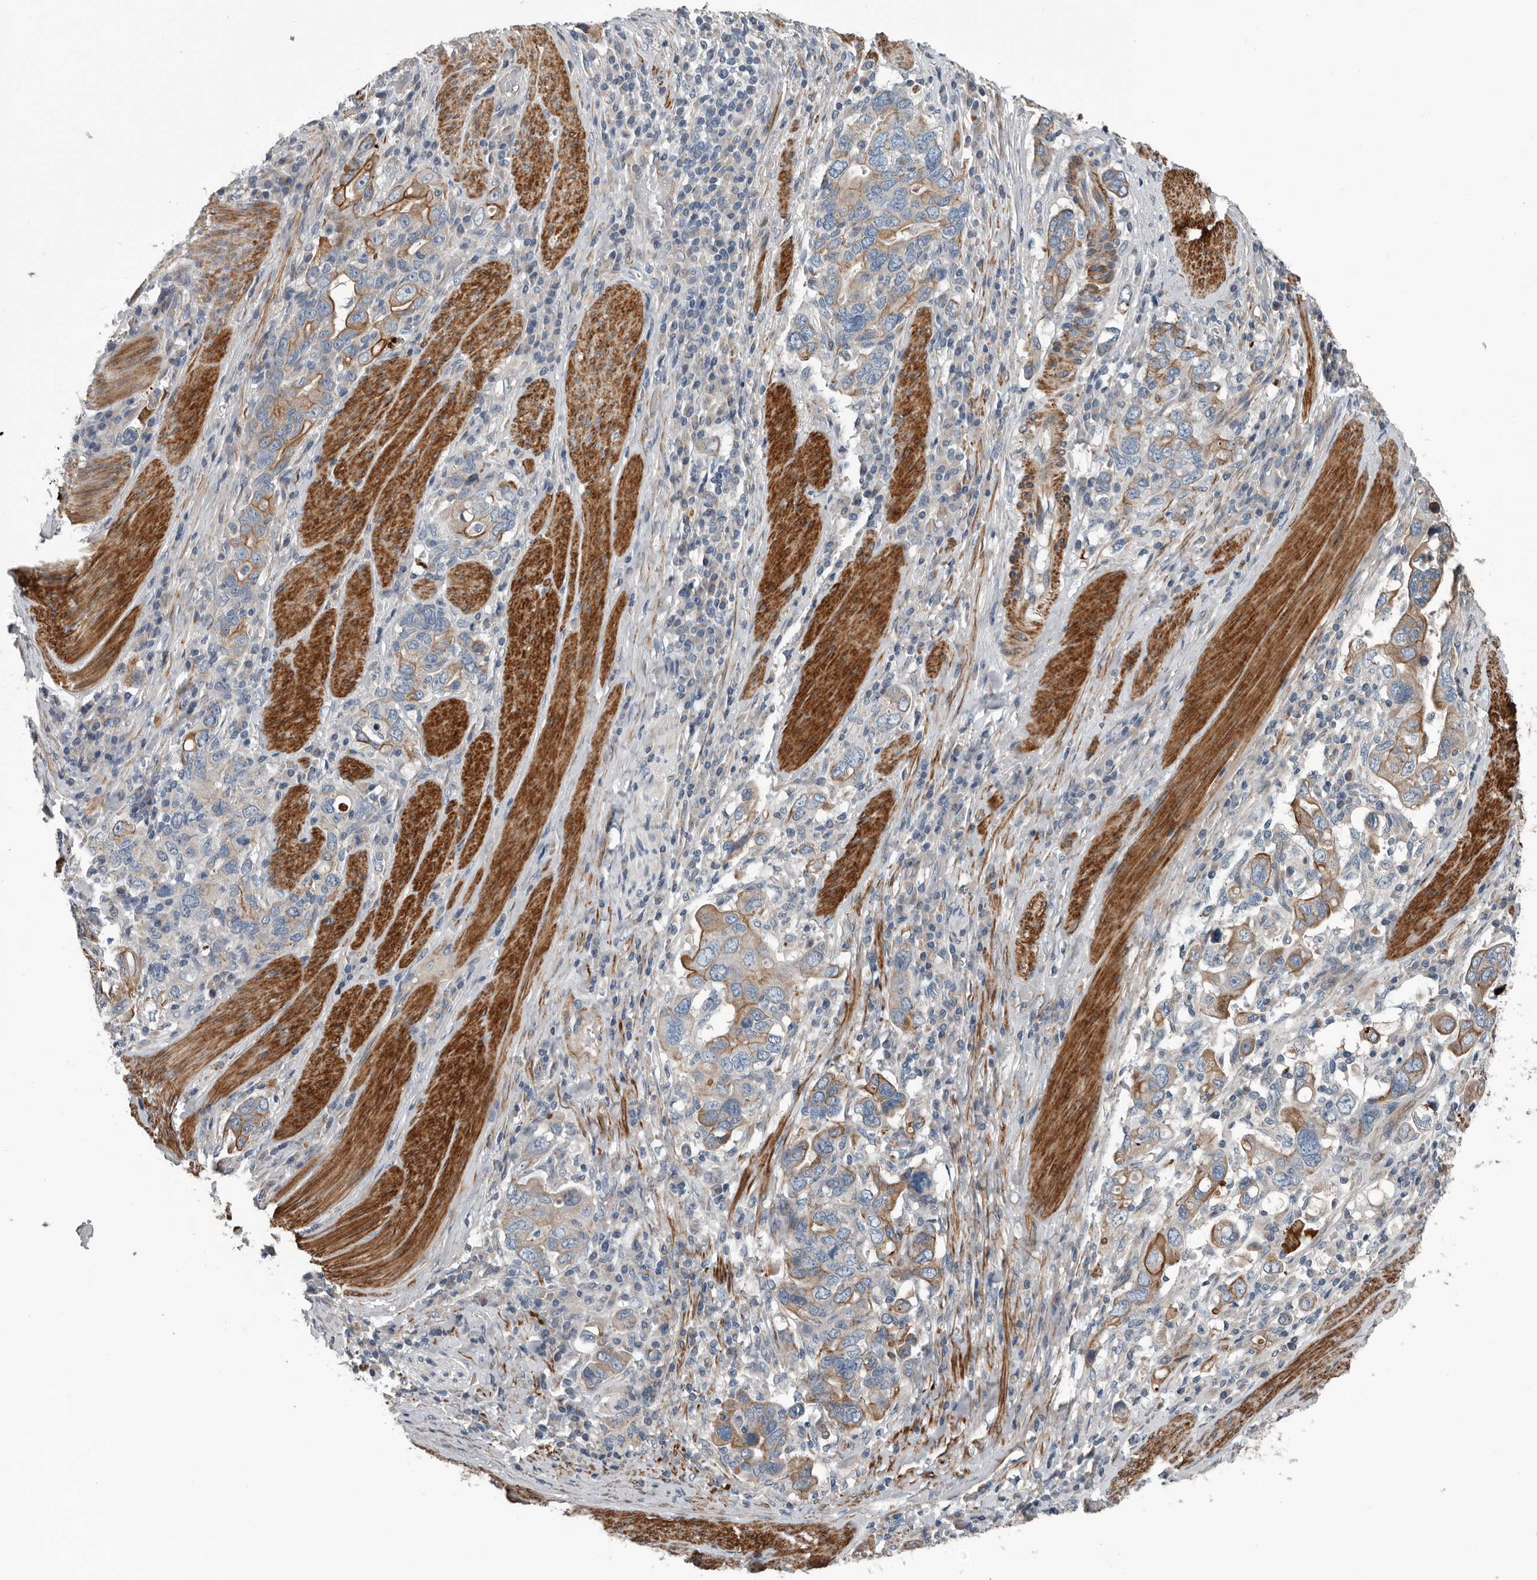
{"staining": {"intensity": "moderate", "quantity": "25%-75%", "location": "cytoplasmic/membranous"}, "tissue": "stomach cancer", "cell_type": "Tumor cells", "image_type": "cancer", "snomed": [{"axis": "morphology", "description": "Adenocarcinoma, NOS"}, {"axis": "topography", "description": "Stomach, upper"}], "caption": "Moderate cytoplasmic/membranous protein positivity is identified in approximately 25%-75% of tumor cells in stomach cancer.", "gene": "DPY19L4", "patient": {"sex": "male", "age": 62}}